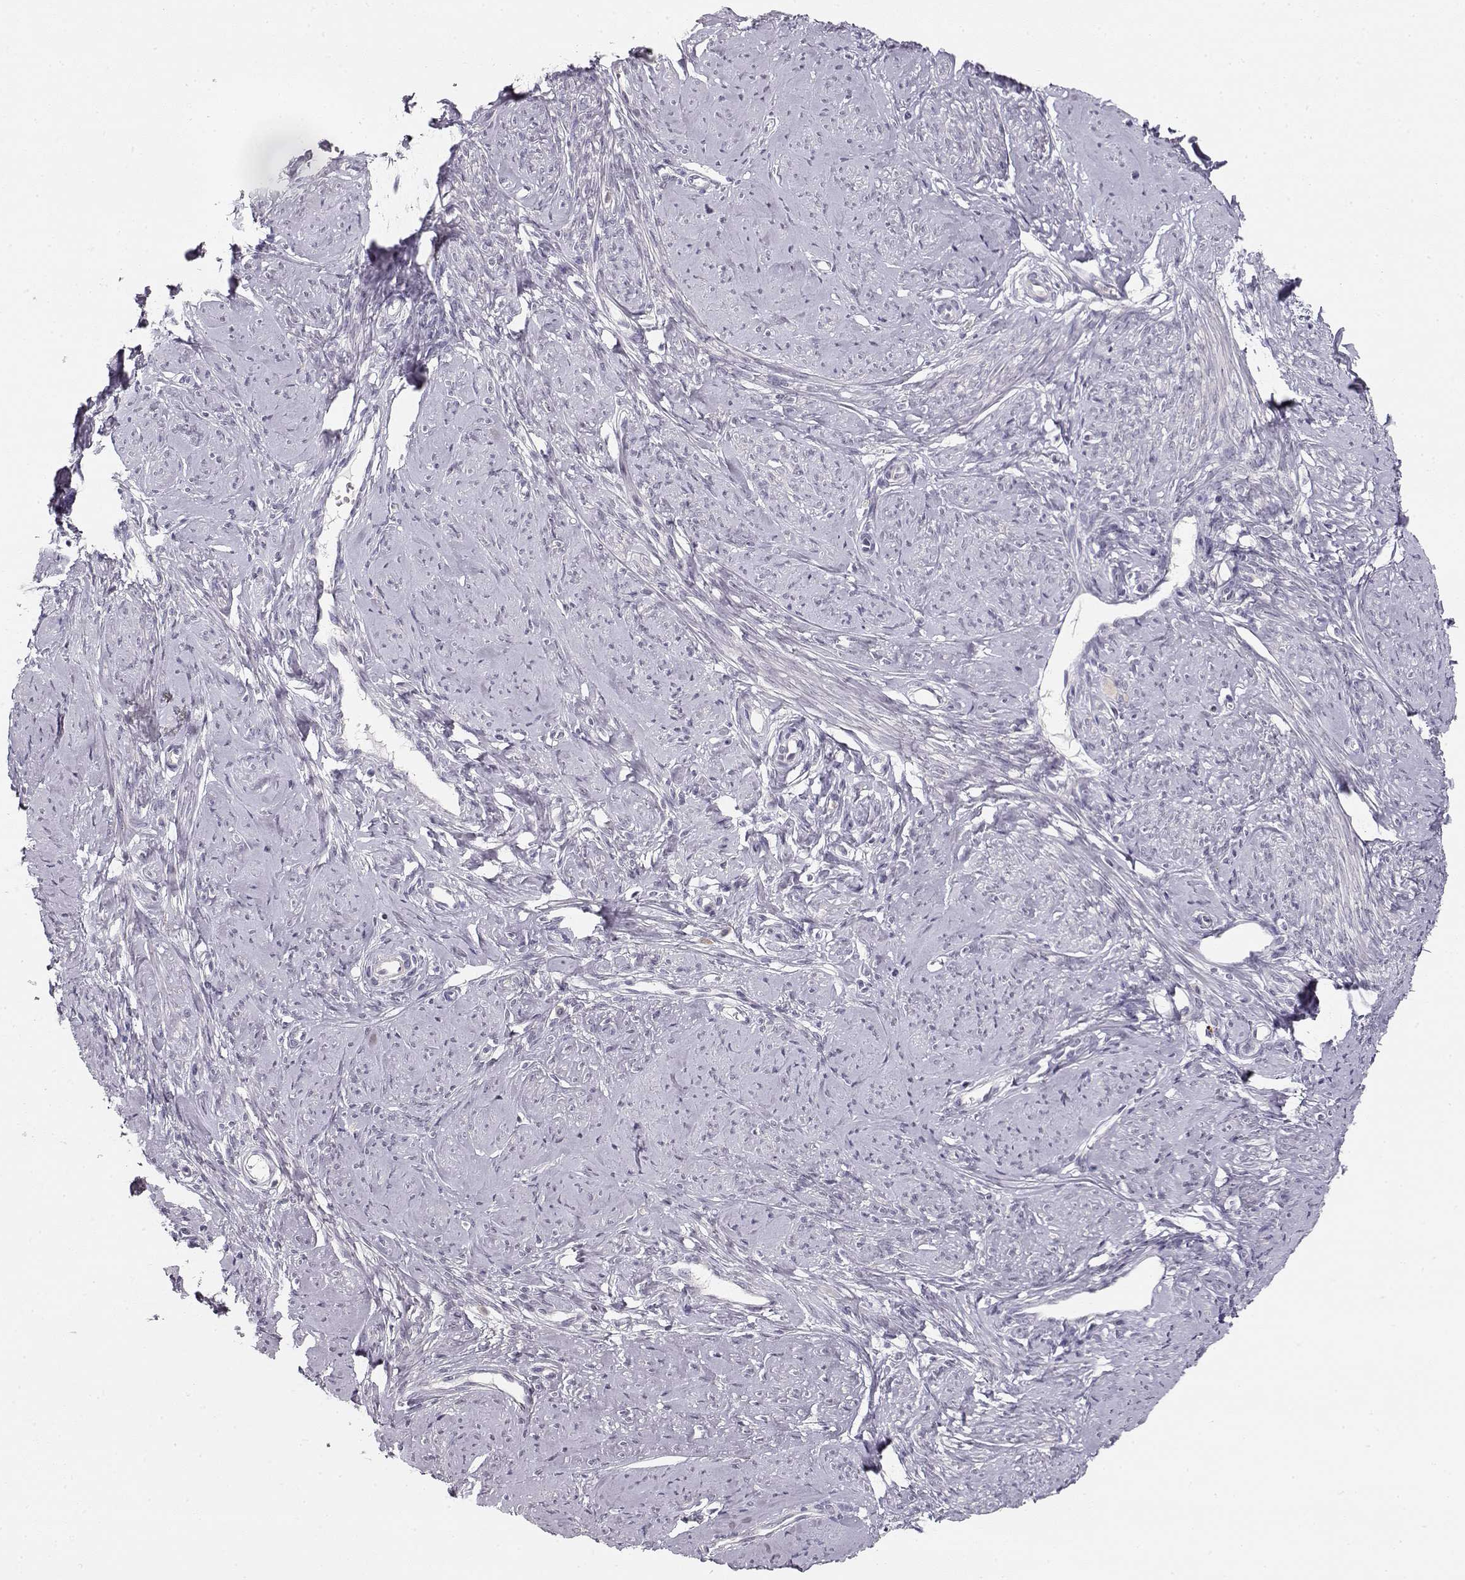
{"staining": {"intensity": "negative", "quantity": "none", "location": "none"}, "tissue": "smooth muscle", "cell_type": "Smooth muscle cells", "image_type": "normal", "snomed": [{"axis": "morphology", "description": "Normal tissue, NOS"}, {"axis": "topography", "description": "Smooth muscle"}], "caption": "Immunohistochemistry (IHC) micrograph of benign smooth muscle: human smooth muscle stained with DAB reveals no significant protein staining in smooth muscle cells.", "gene": "TTC26", "patient": {"sex": "female", "age": 48}}